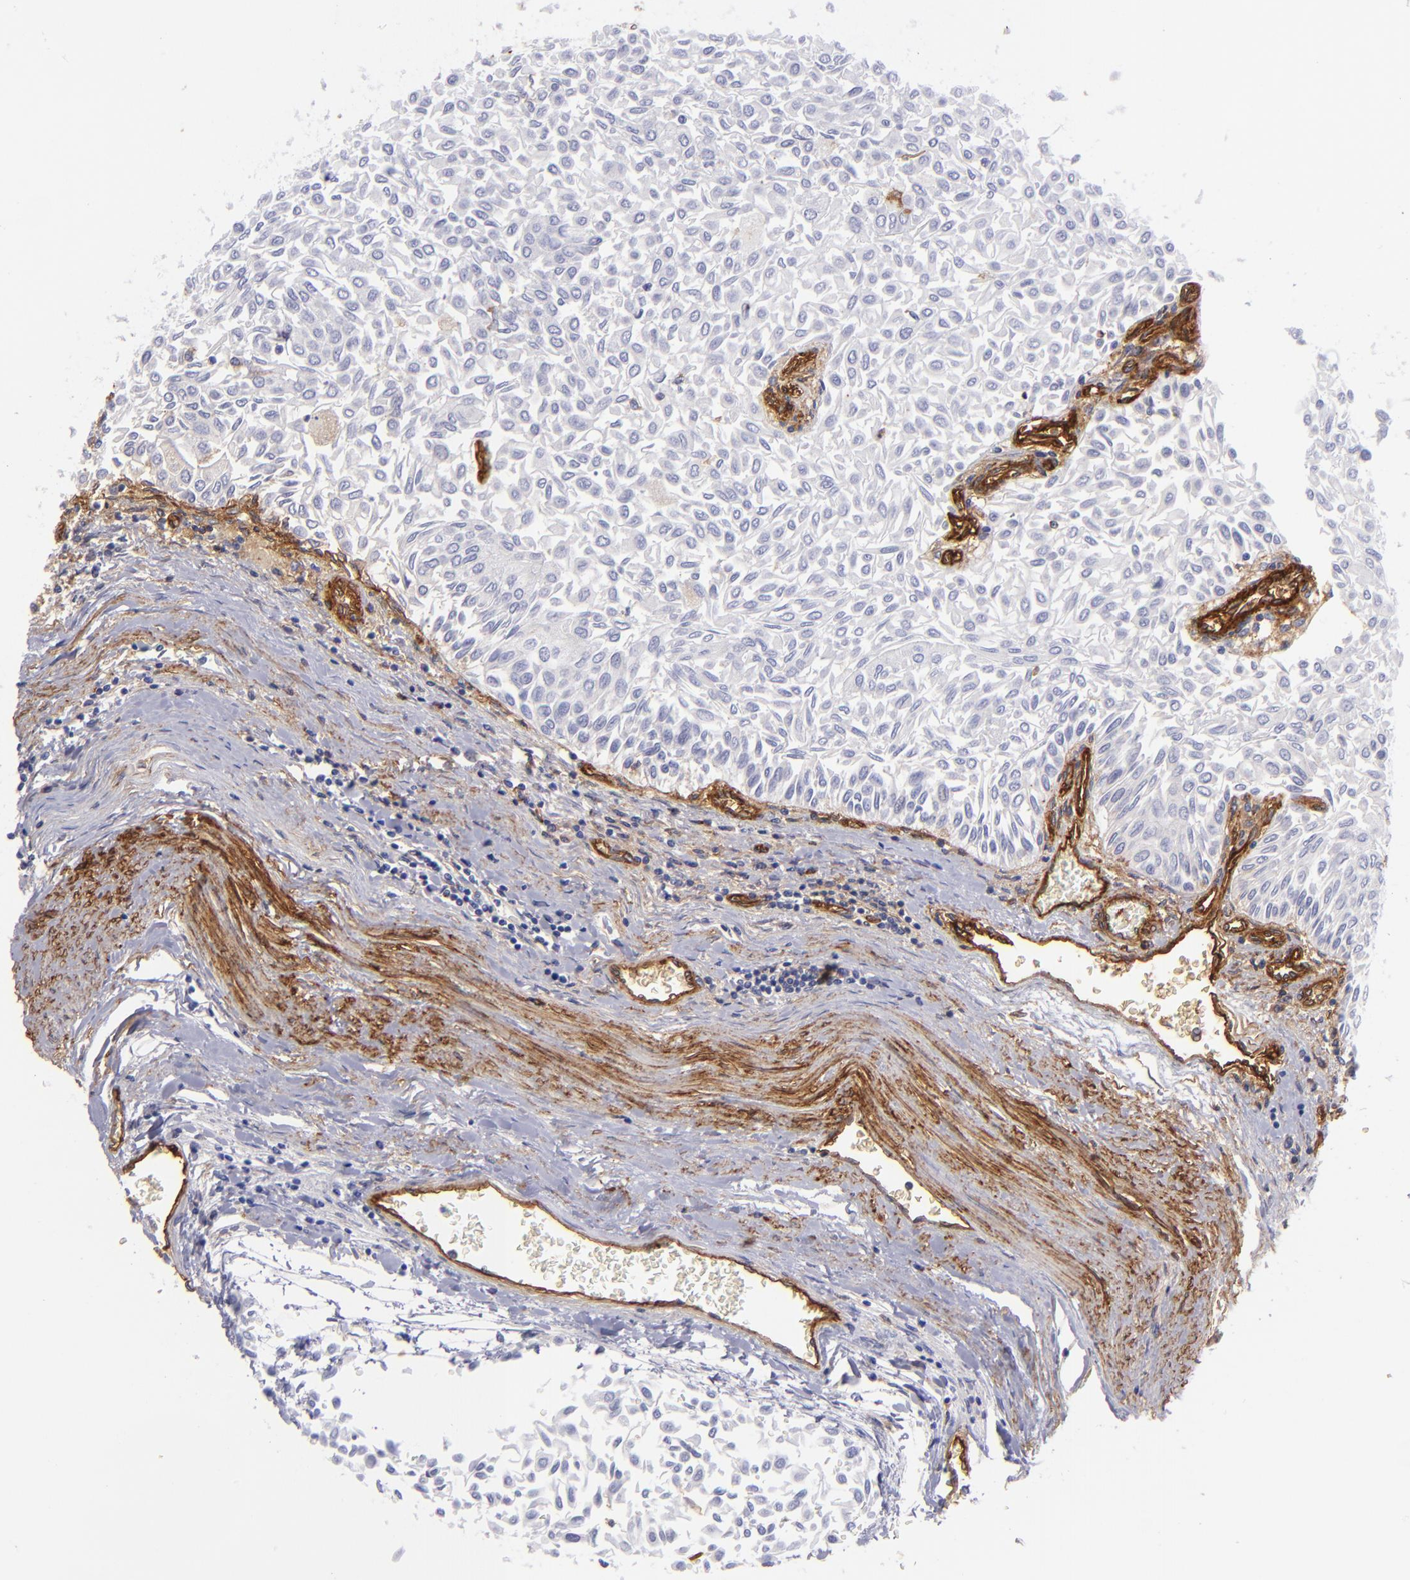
{"staining": {"intensity": "negative", "quantity": "none", "location": "none"}, "tissue": "urothelial cancer", "cell_type": "Tumor cells", "image_type": "cancer", "snomed": [{"axis": "morphology", "description": "Urothelial carcinoma, Low grade"}, {"axis": "topography", "description": "Urinary bladder"}], "caption": "The immunohistochemistry (IHC) micrograph has no significant expression in tumor cells of urothelial cancer tissue.", "gene": "ENTPD1", "patient": {"sex": "male", "age": 64}}